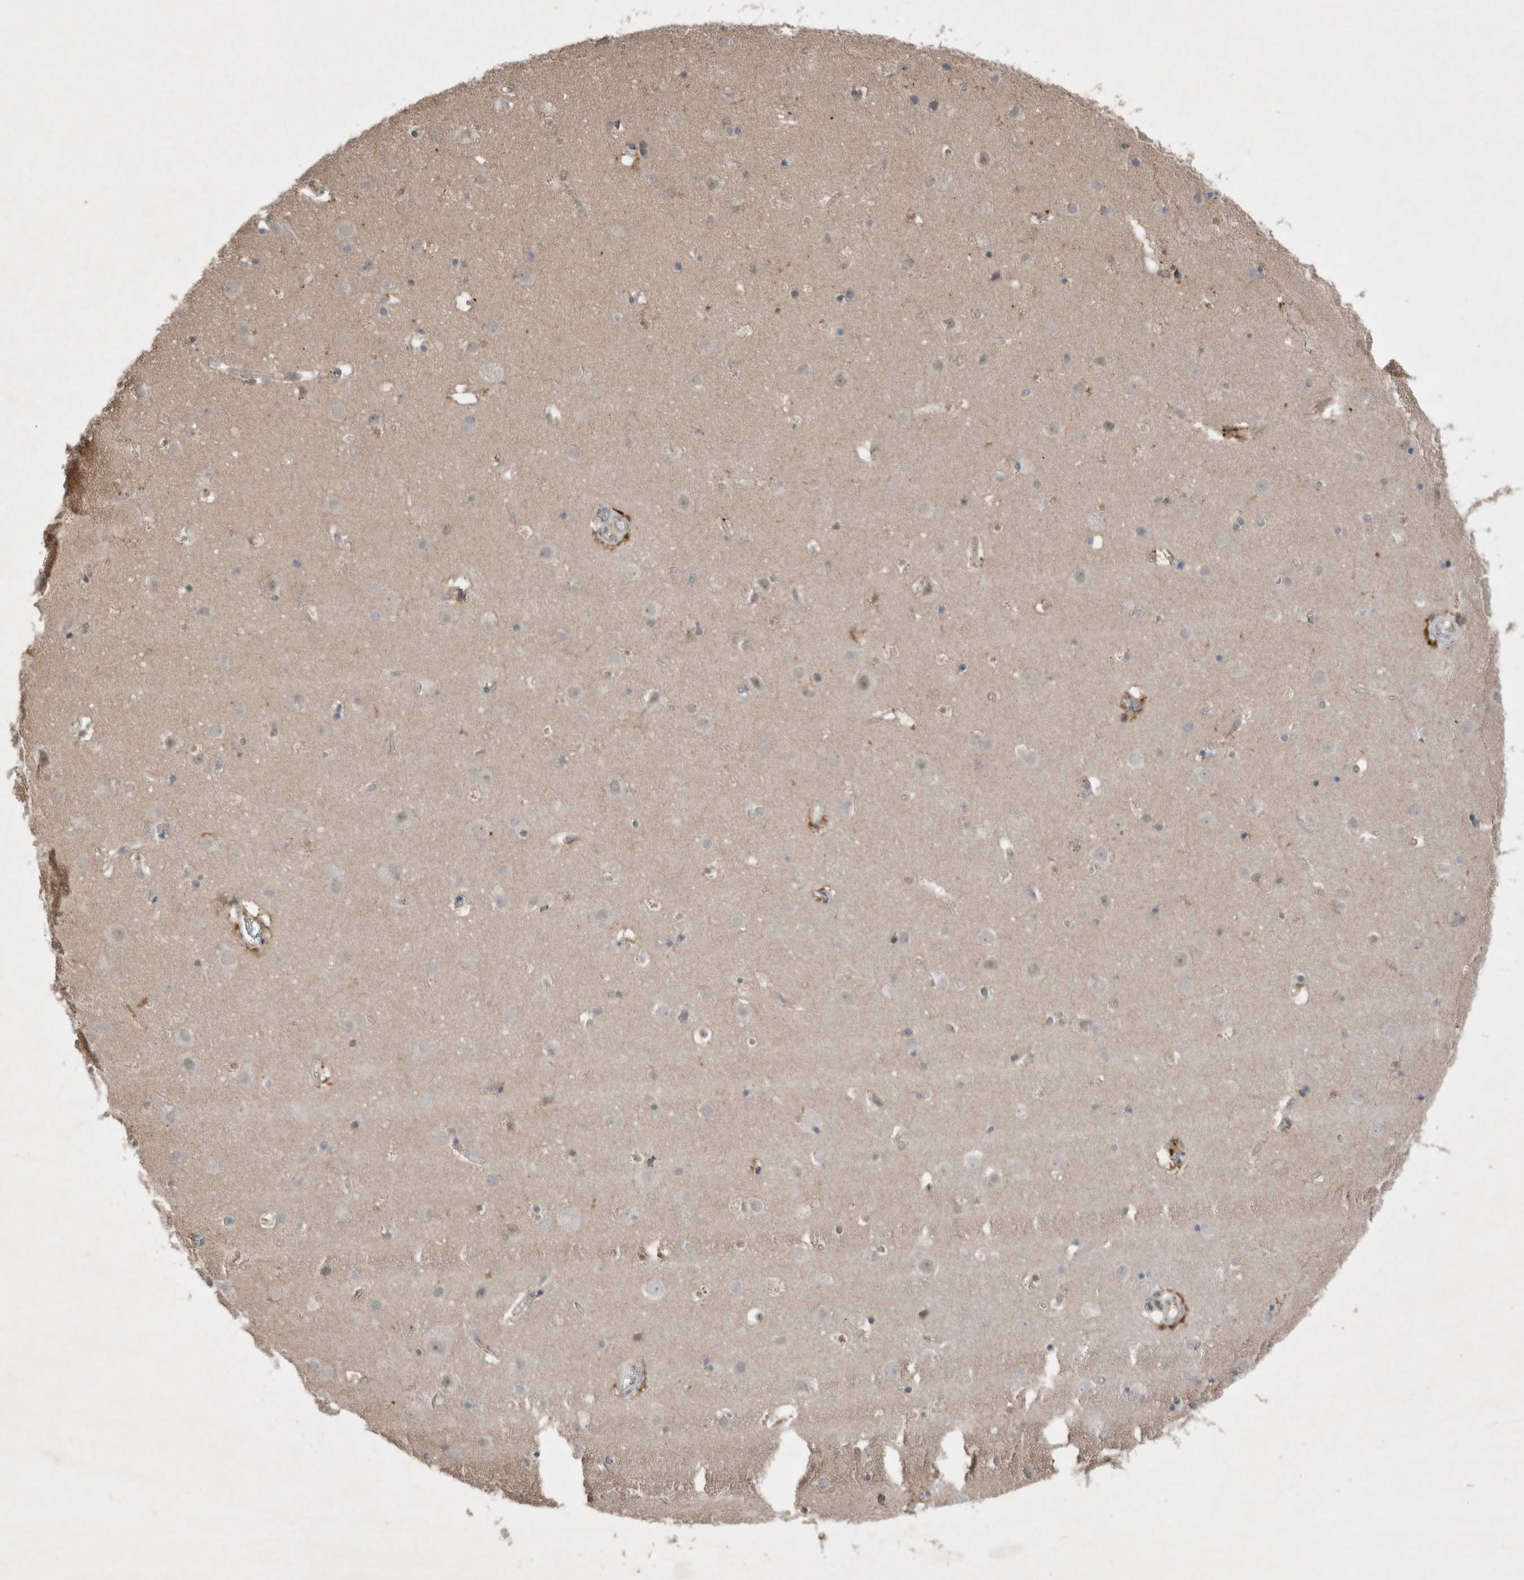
{"staining": {"intensity": "moderate", "quantity": "25%-75%", "location": "cytoplasmic/membranous"}, "tissue": "cerebral cortex", "cell_type": "Endothelial cells", "image_type": "normal", "snomed": [{"axis": "morphology", "description": "Normal tissue, NOS"}, {"axis": "topography", "description": "Cerebral cortex"}], "caption": "This is a micrograph of IHC staining of unremarkable cerebral cortex, which shows moderate expression in the cytoplasmic/membranous of endothelial cells.", "gene": "ENSG00000285245", "patient": {"sex": "male", "age": 54}}